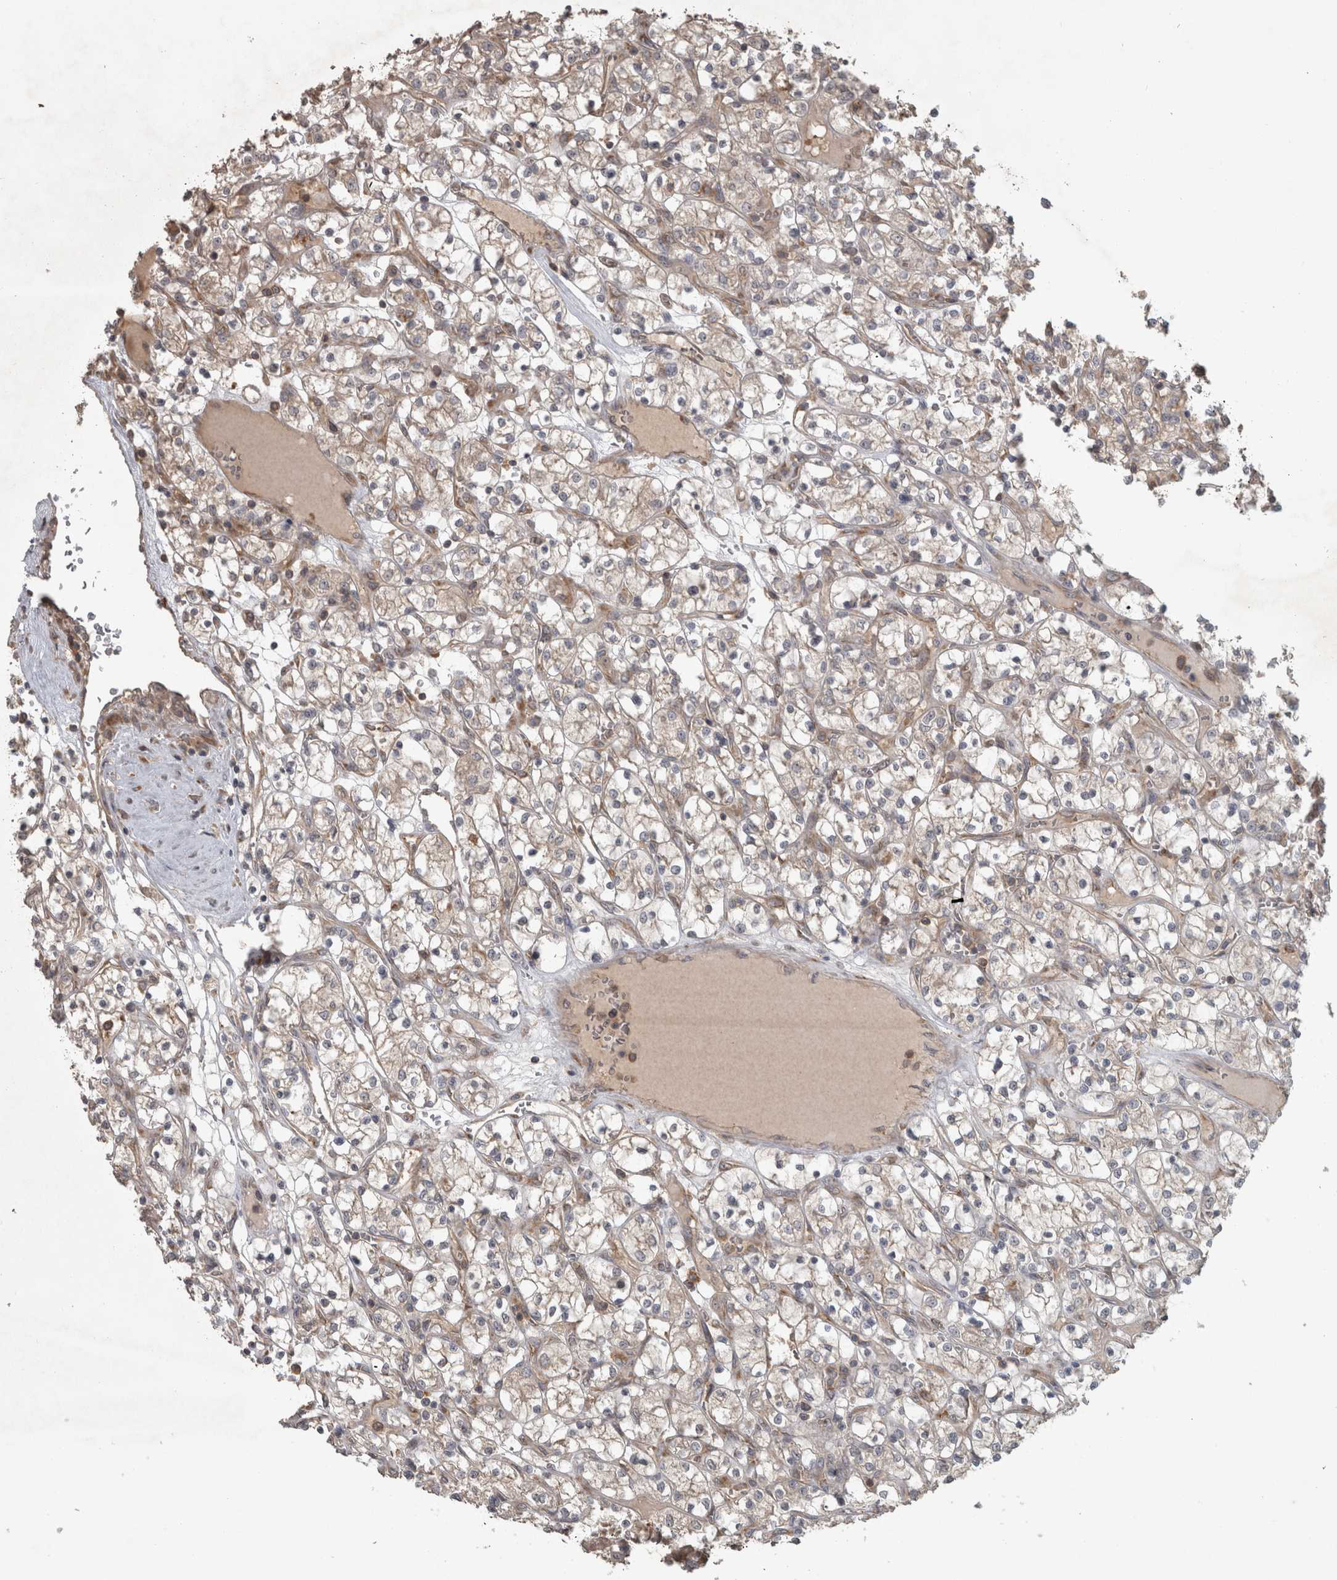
{"staining": {"intensity": "weak", "quantity": "25%-75%", "location": "cytoplasmic/membranous"}, "tissue": "renal cancer", "cell_type": "Tumor cells", "image_type": "cancer", "snomed": [{"axis": "morphology", "description": "Adenocarcinoma, NOS"}, {"axis": "topography", "description": "Kidney"}], "caption": "Weak cytoplasmic/membranous protein staining is present in about 25%-75% of tumor cells in renal adenocarcinoma.", "gene": "MICU3", "patient": {"sex": "female", "age": 69}}